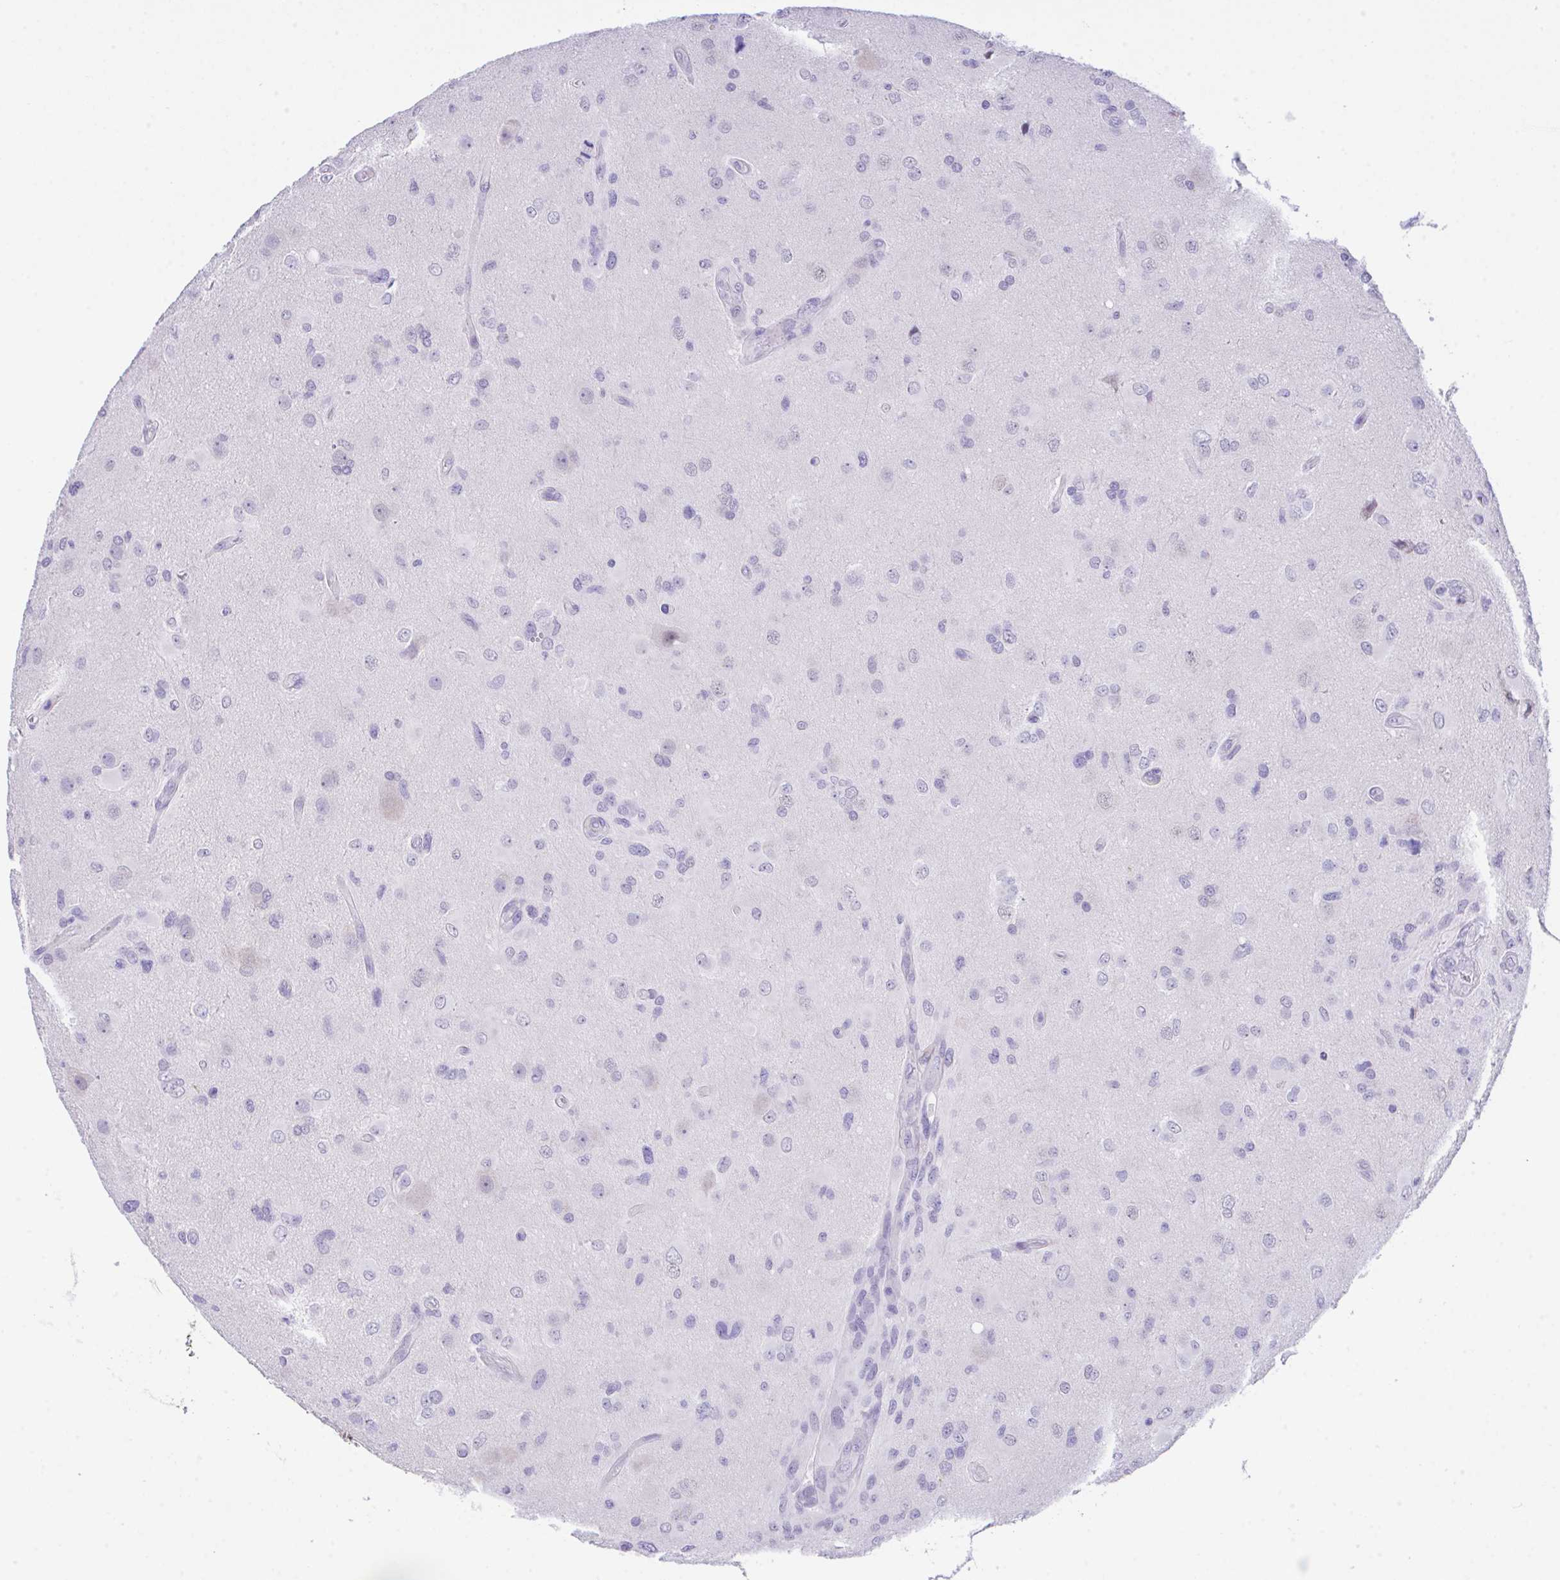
{"staining": {"intensity": "negative", "quantity": "none", "location": "none"}, "tissue": "glioma", "cell_type": "Tumor cells", "image_type": "cancer", "snomed": [{"axis": "morphology", "description": "Glioma, malignant, High grade"}, {"axis": "topography", "description": "Brain"}], "caption": "Photomicrograph shows no protein staining in tumor cells of malignant high-grade glioma tissue.", "gene": "HOXB4", "patient": {"sex": "male", "age": 53}}